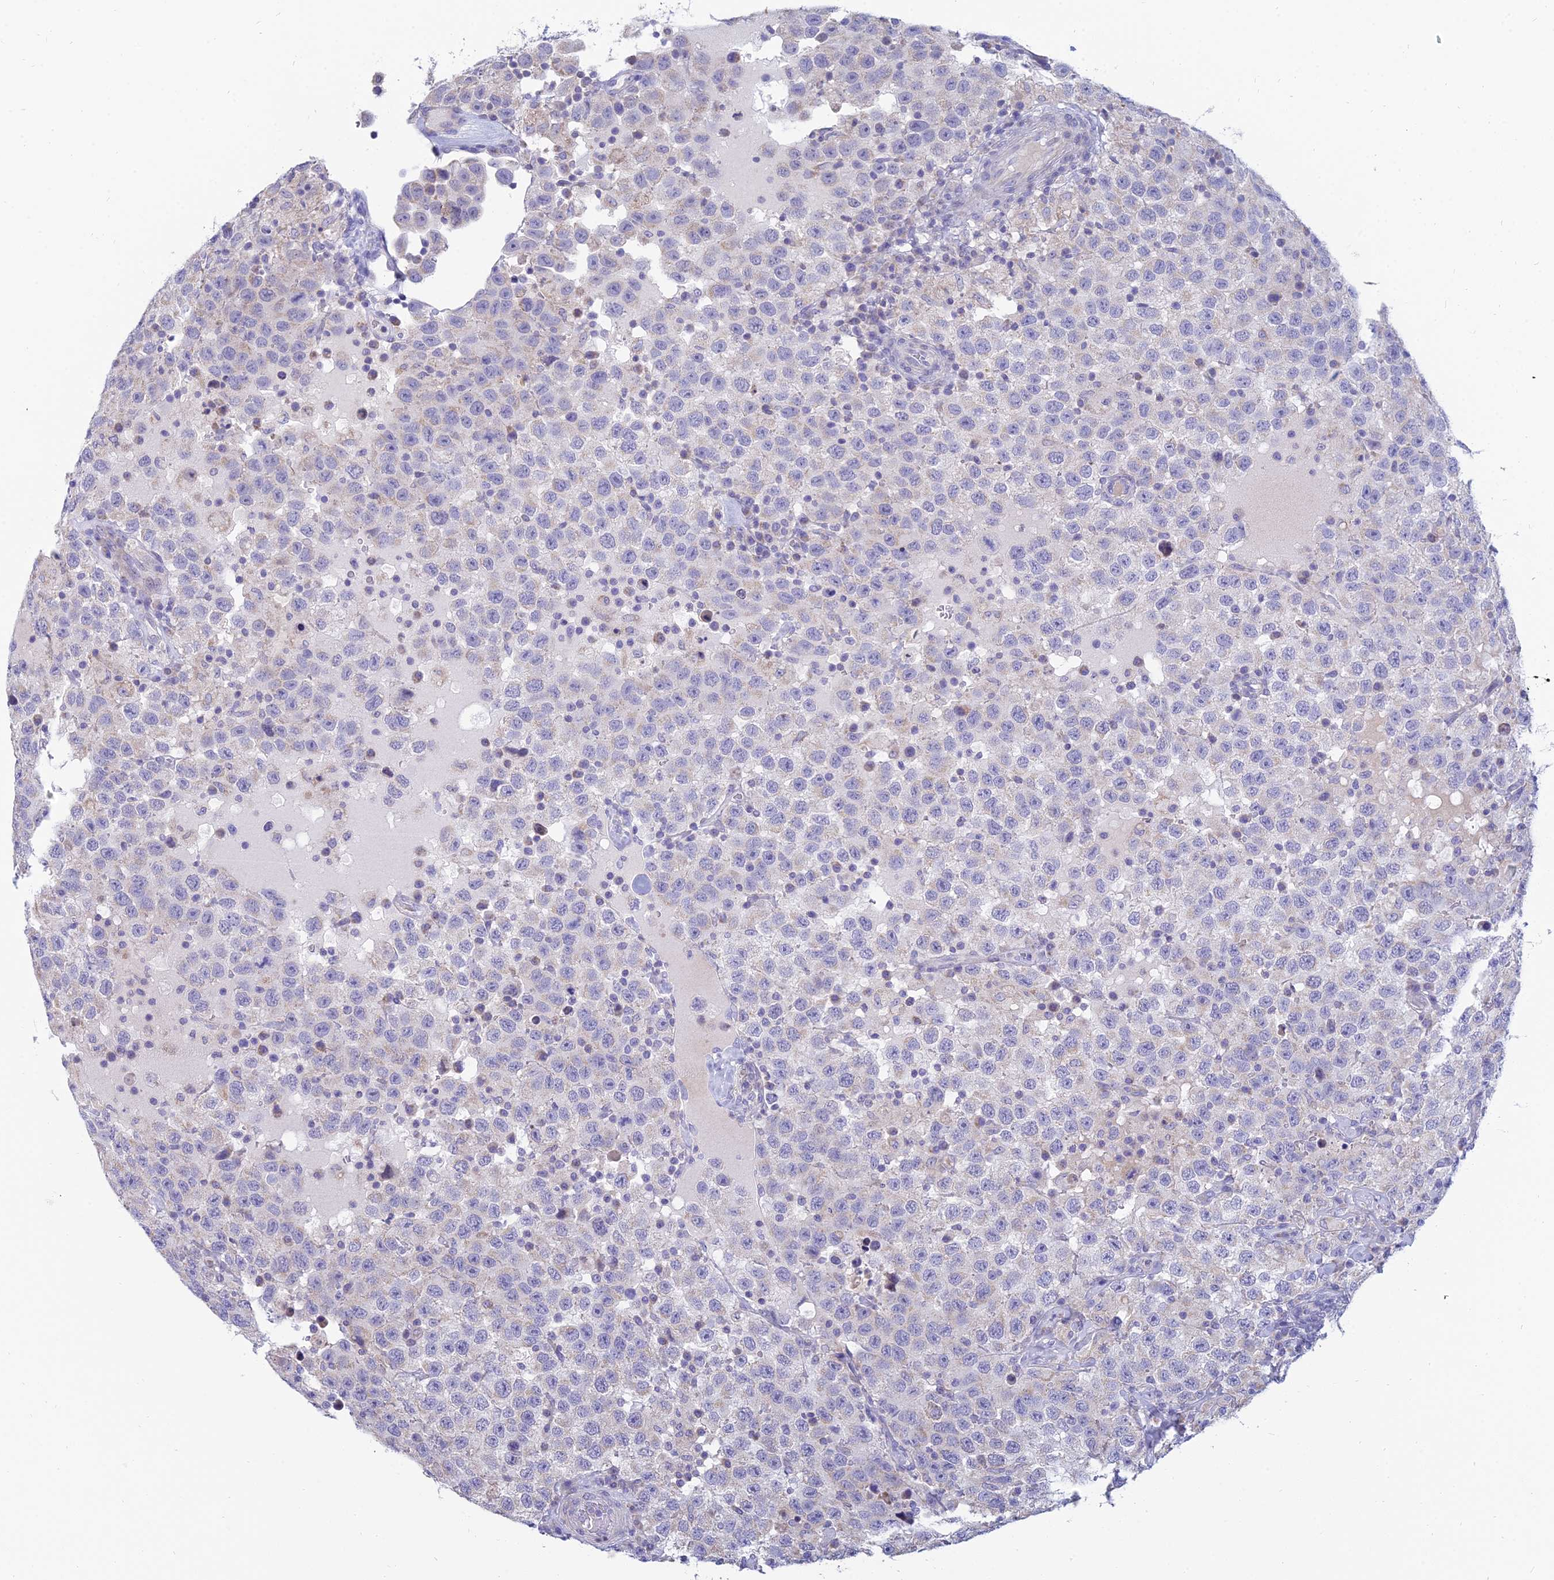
{"staining": {"intensity": "negative", "quantity": "none", "location": "none"}, "tissue": "testis cancer", "cell_type": "Tumor cells", "image_type": "cancer", "snomed": [{"axis": "morphology", "description": "Seminoma, NOS"}, {"axis": "topography", "description": "Testis"}], "caption": "This is a photomicrograph of IHC staining of testis cancer, which shows no expression in tumor cells.", "gene": "CFAP206", "patient": {"sex": "male", "age": 41}}